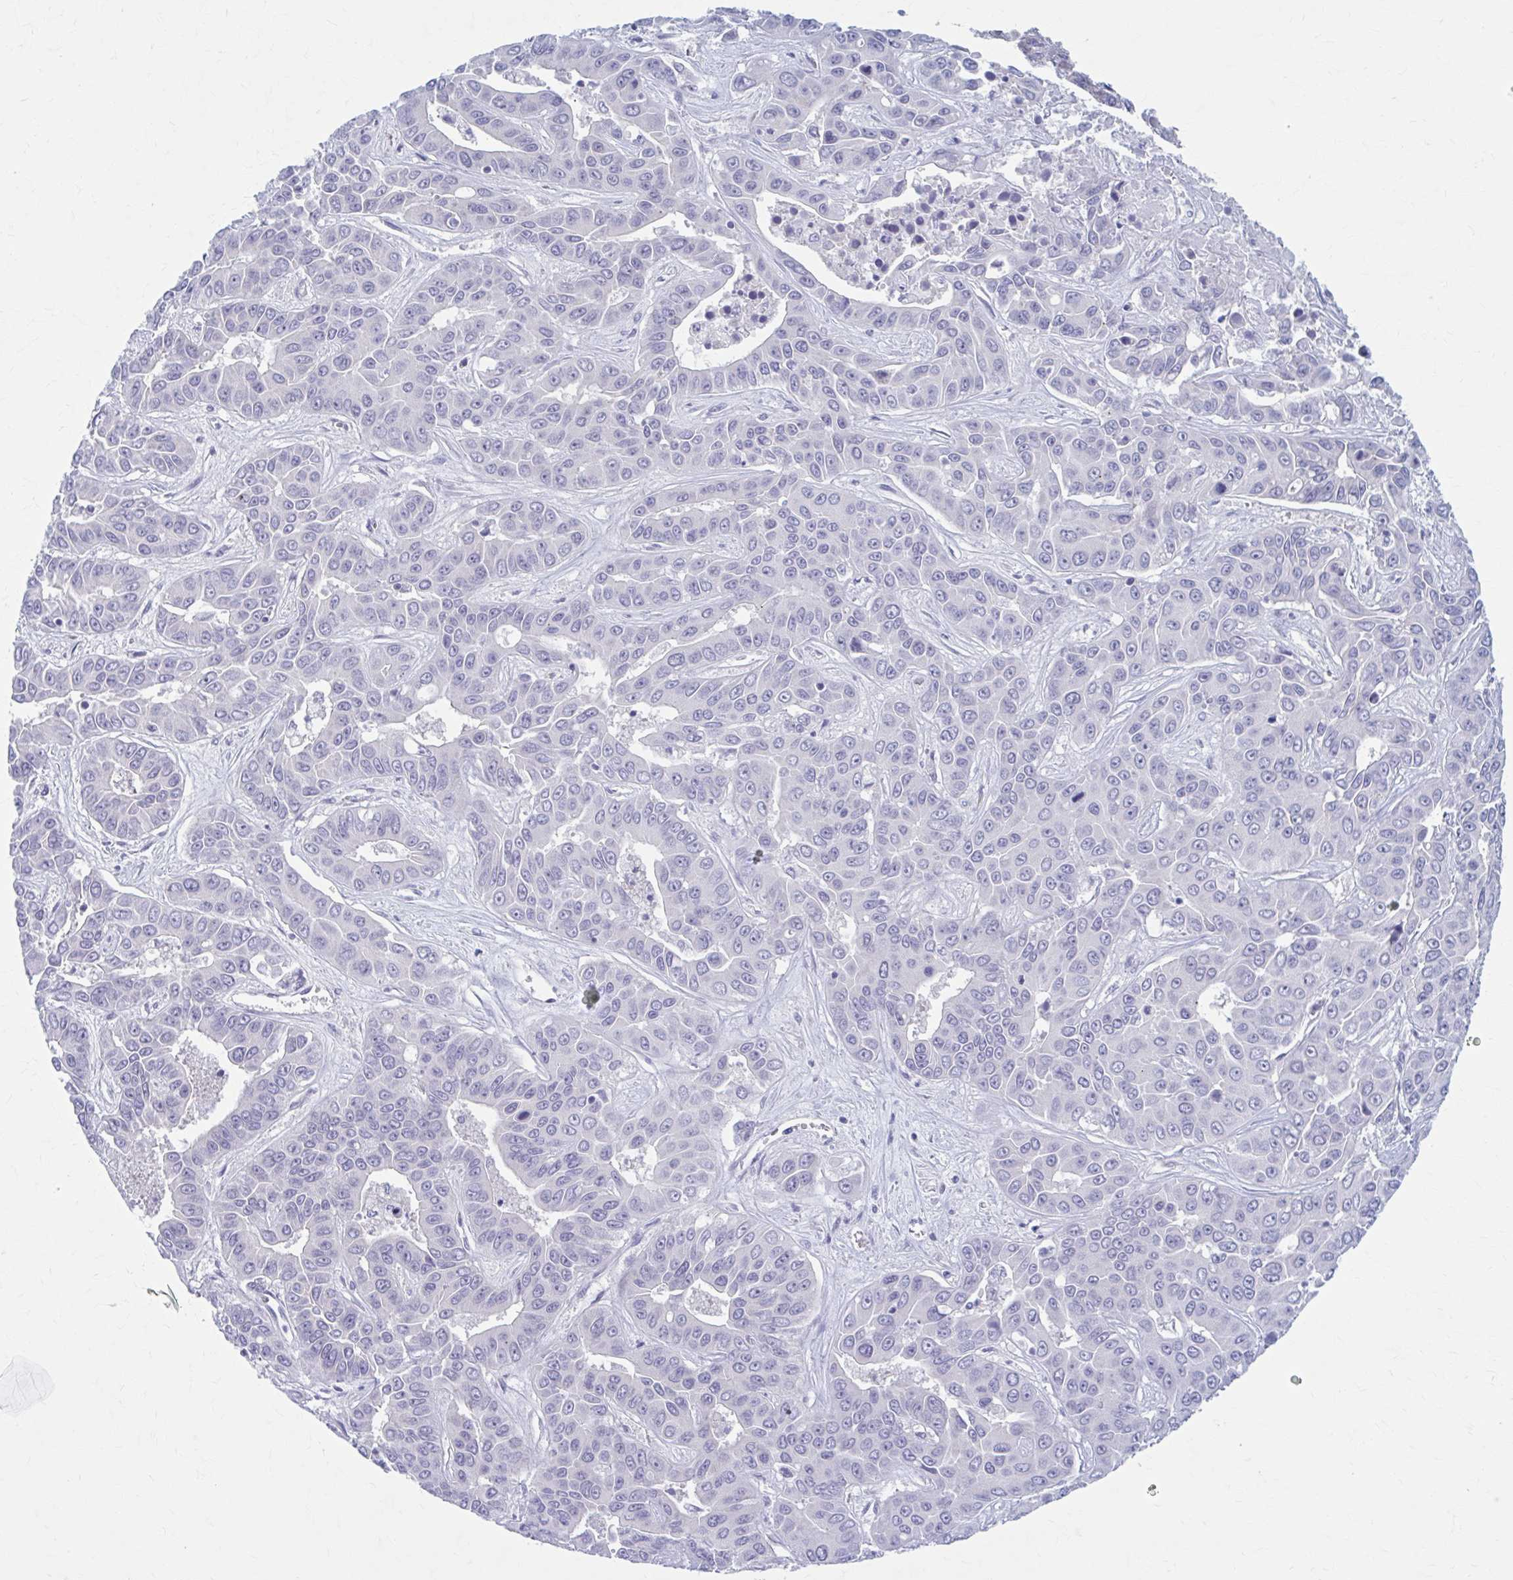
{"staining": {"intensity": "negative", "quantity": "none", "location": "none"}, "tissue": "liver cancer", "cell_type": "Tumor cells", "image_type": "cancer", "snomed": [{"axis": "morphology", "description": "Cholangiocarcinoma"}, {"axis": "topography", "description": "Liver"}], "caption": "High magnification brightfield microscopy of liver cancer stained with DAB (brown) and counterstained with hematoxylin (blue): tumor cells show no significant positivity.", "gene": "CCDC105", "patient": {"sex": "female", "age": 52}}